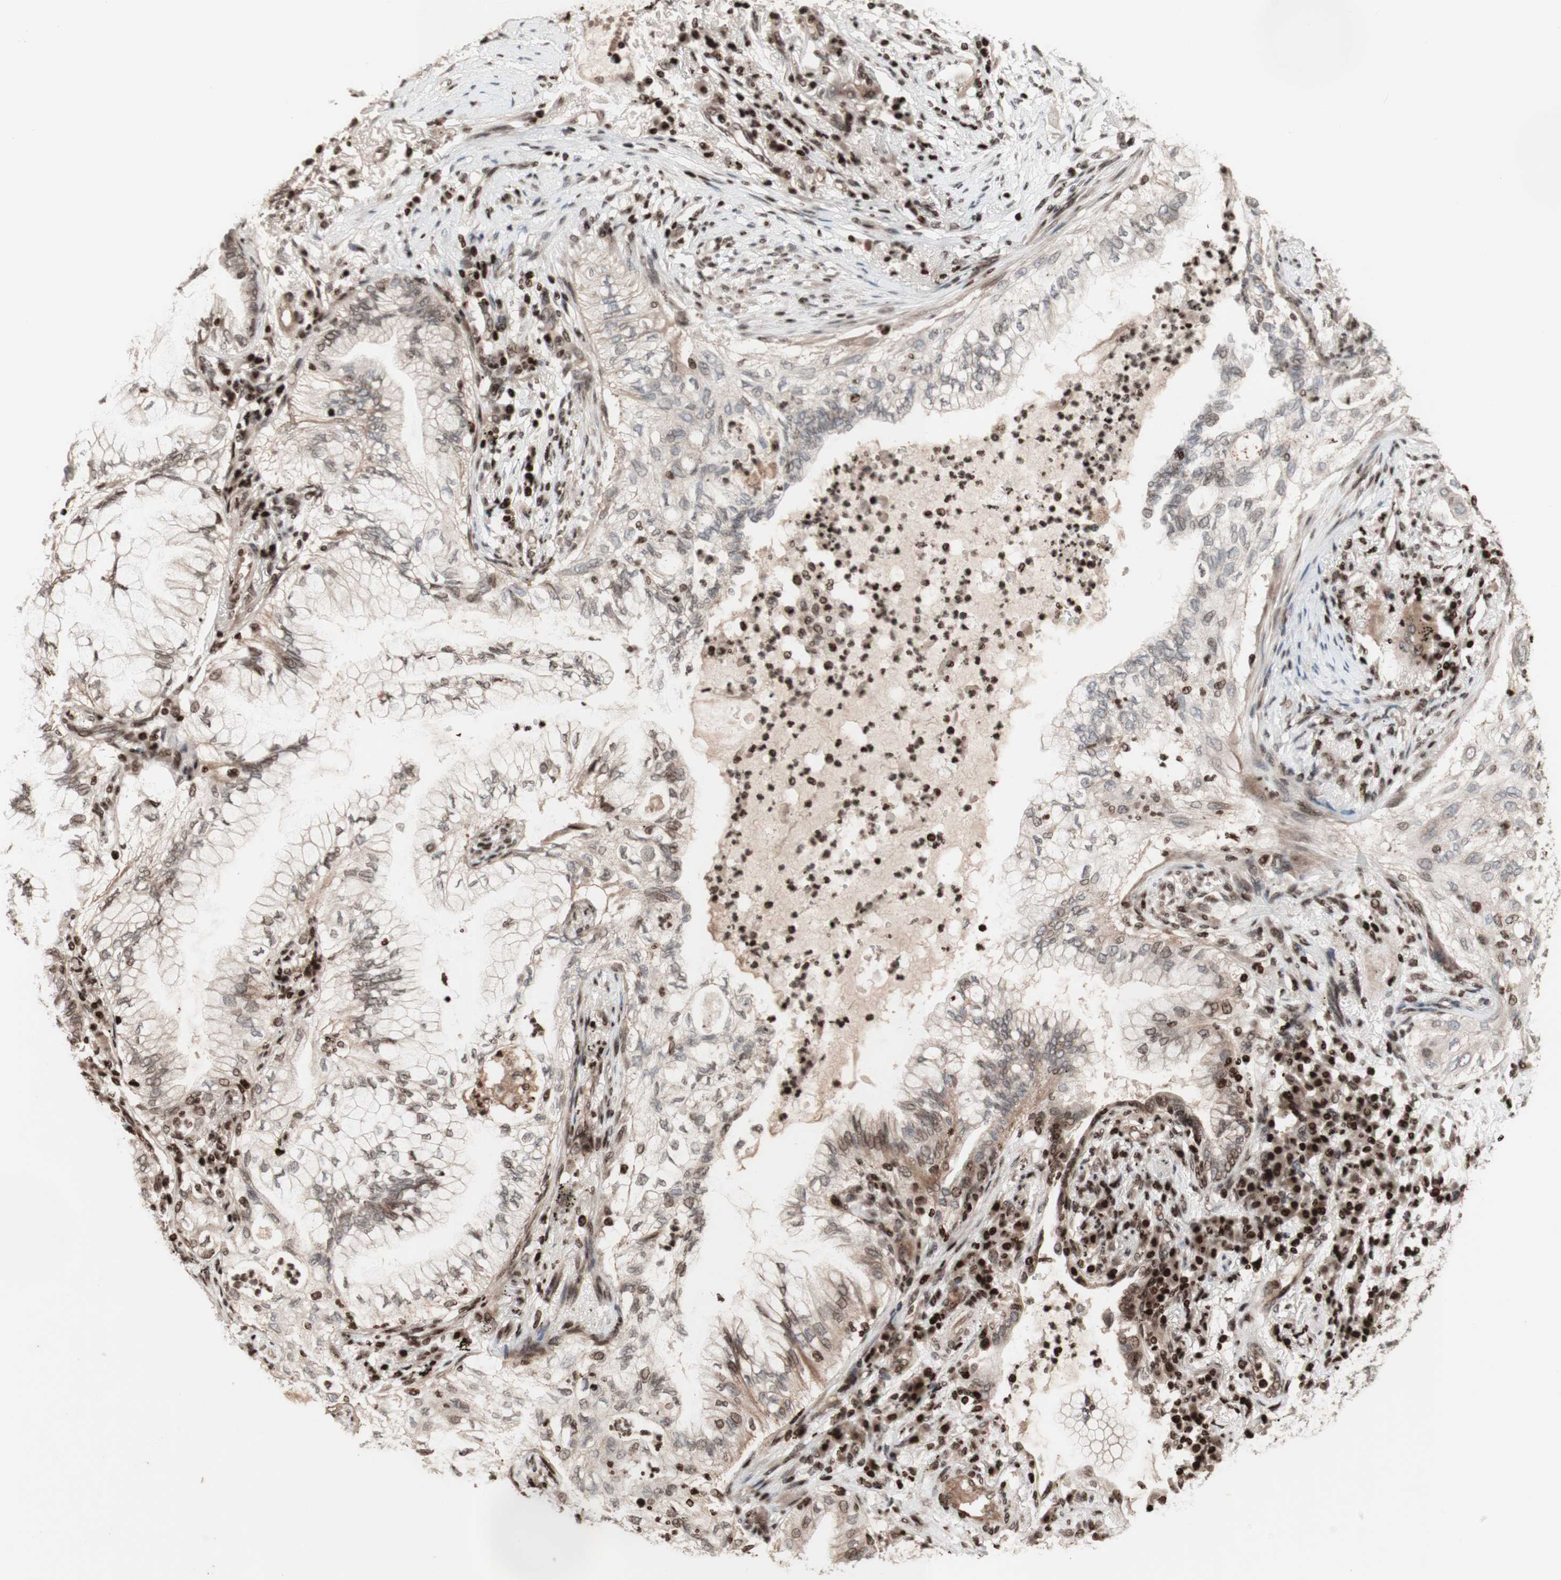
{"staining": {"intensity": "negative", "quantity": "none", "location": "none"}, "tissue": "lung cancer", "cell_type": "Tumor cells", "image_type": "cancer", "snomed": [{"axis": "morphology", "description": "Normal tissue, NOS"}, {"axis": "morphology", "description": "Adenocarcinoma, NOS"}, {"axis": "topography", "description": "Bronchus"}, {"axis": "topography", "description": "Lung"}], "caption": "Immunohistochemistry image of neoplastic tissue: human lung cancer stained with DAB displays no significant protein staining in tumor cells.", "gene": "POLA1", "patient": {"sex": "female", "age": 70}}